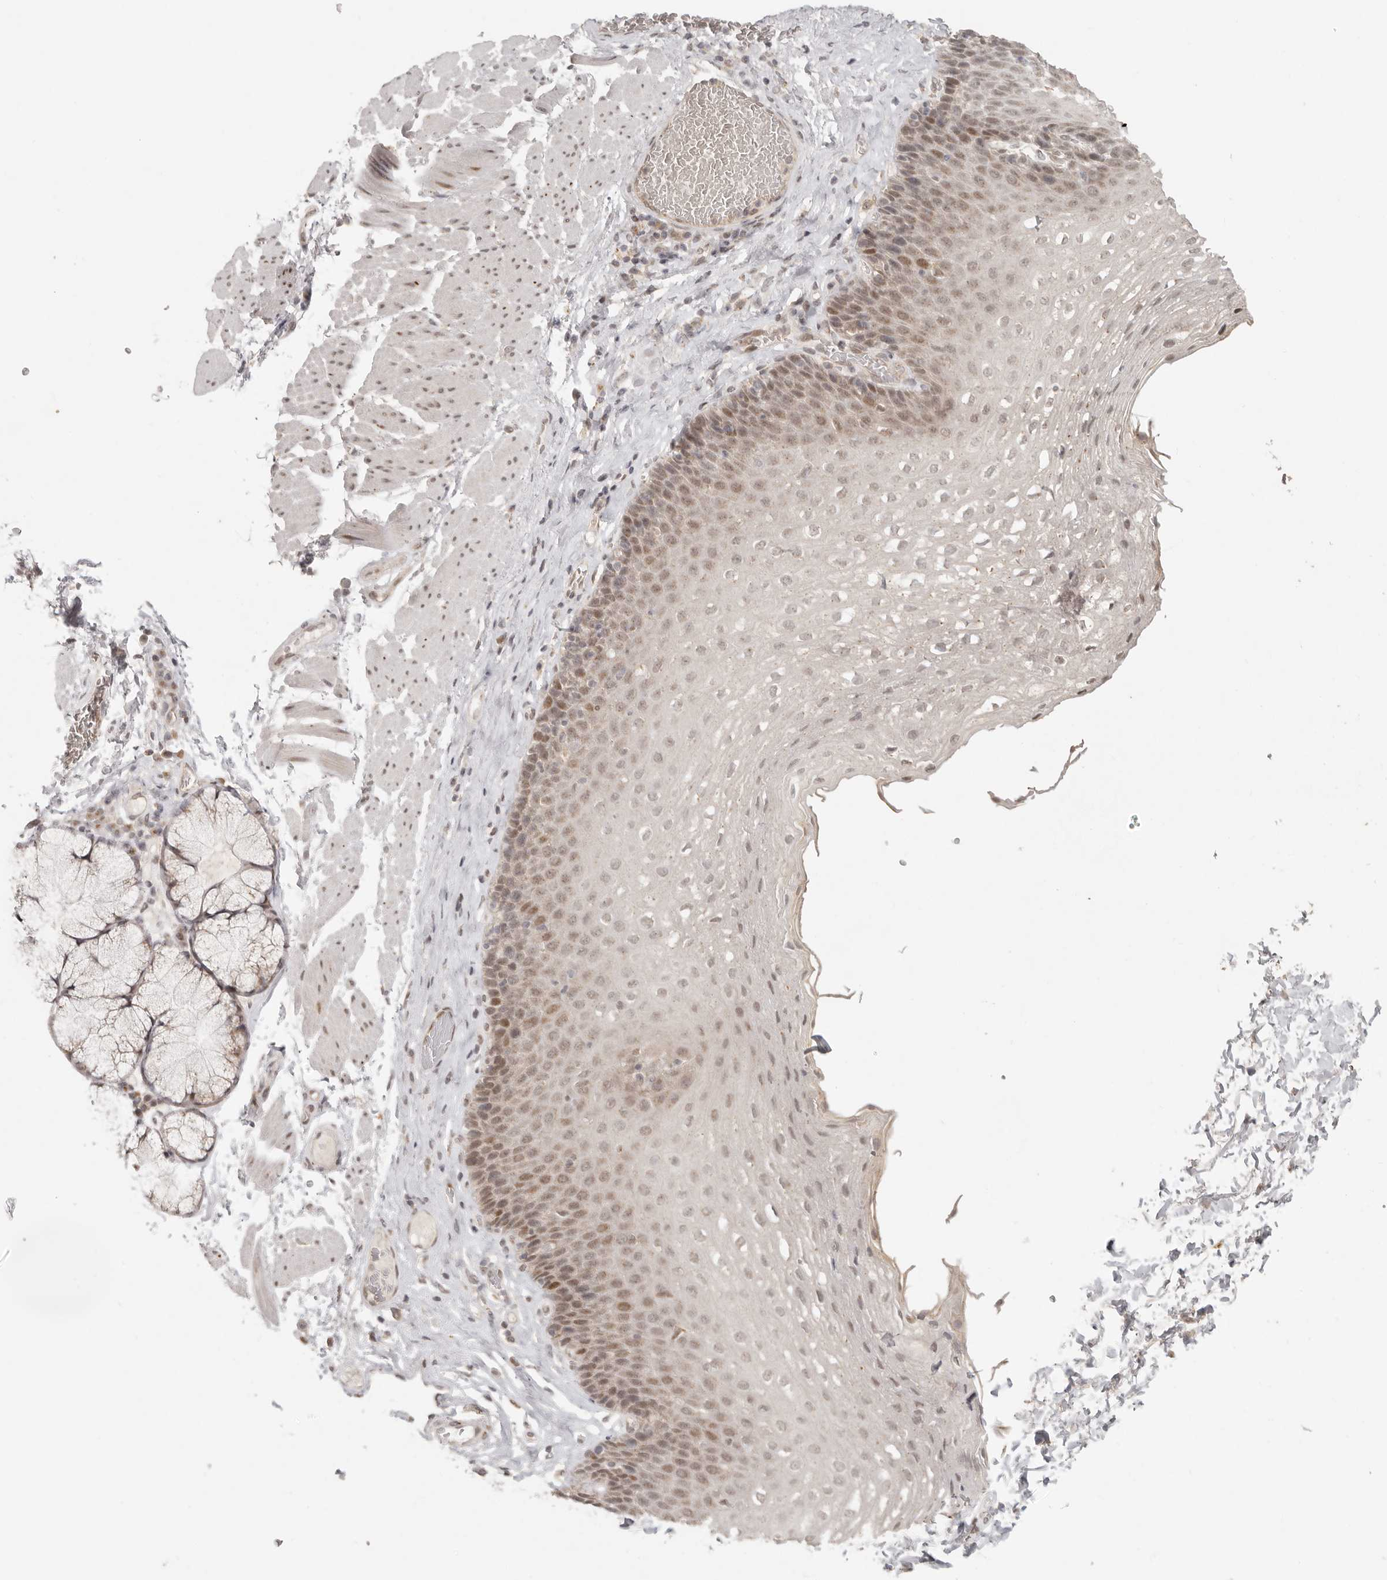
{"staining": {"intensity": "moderate", "quantity": ">75%", "location": "cytoplasmic/membranous,nuclear"}, "tissue": "esophagus", "cell_type": "Squamous epithelial cells", "image_type": "normal", "snomed": [{"axis": "morphology", "description": "Normal tissue, NOS"}, {"axis": "topography", "description": "Esophagus"}], "caption": "Brown immunohistochemical staining in benign esophagus reveals moderate cytoplasmic/membranous,nuclear positivity in about >75% of squamous epithelial cells. (brown staining indicates protein expression, while blue staining denotes nuclei).", "gene": "LRRC75A", "patient": {"sex": "female", "age": 66}}